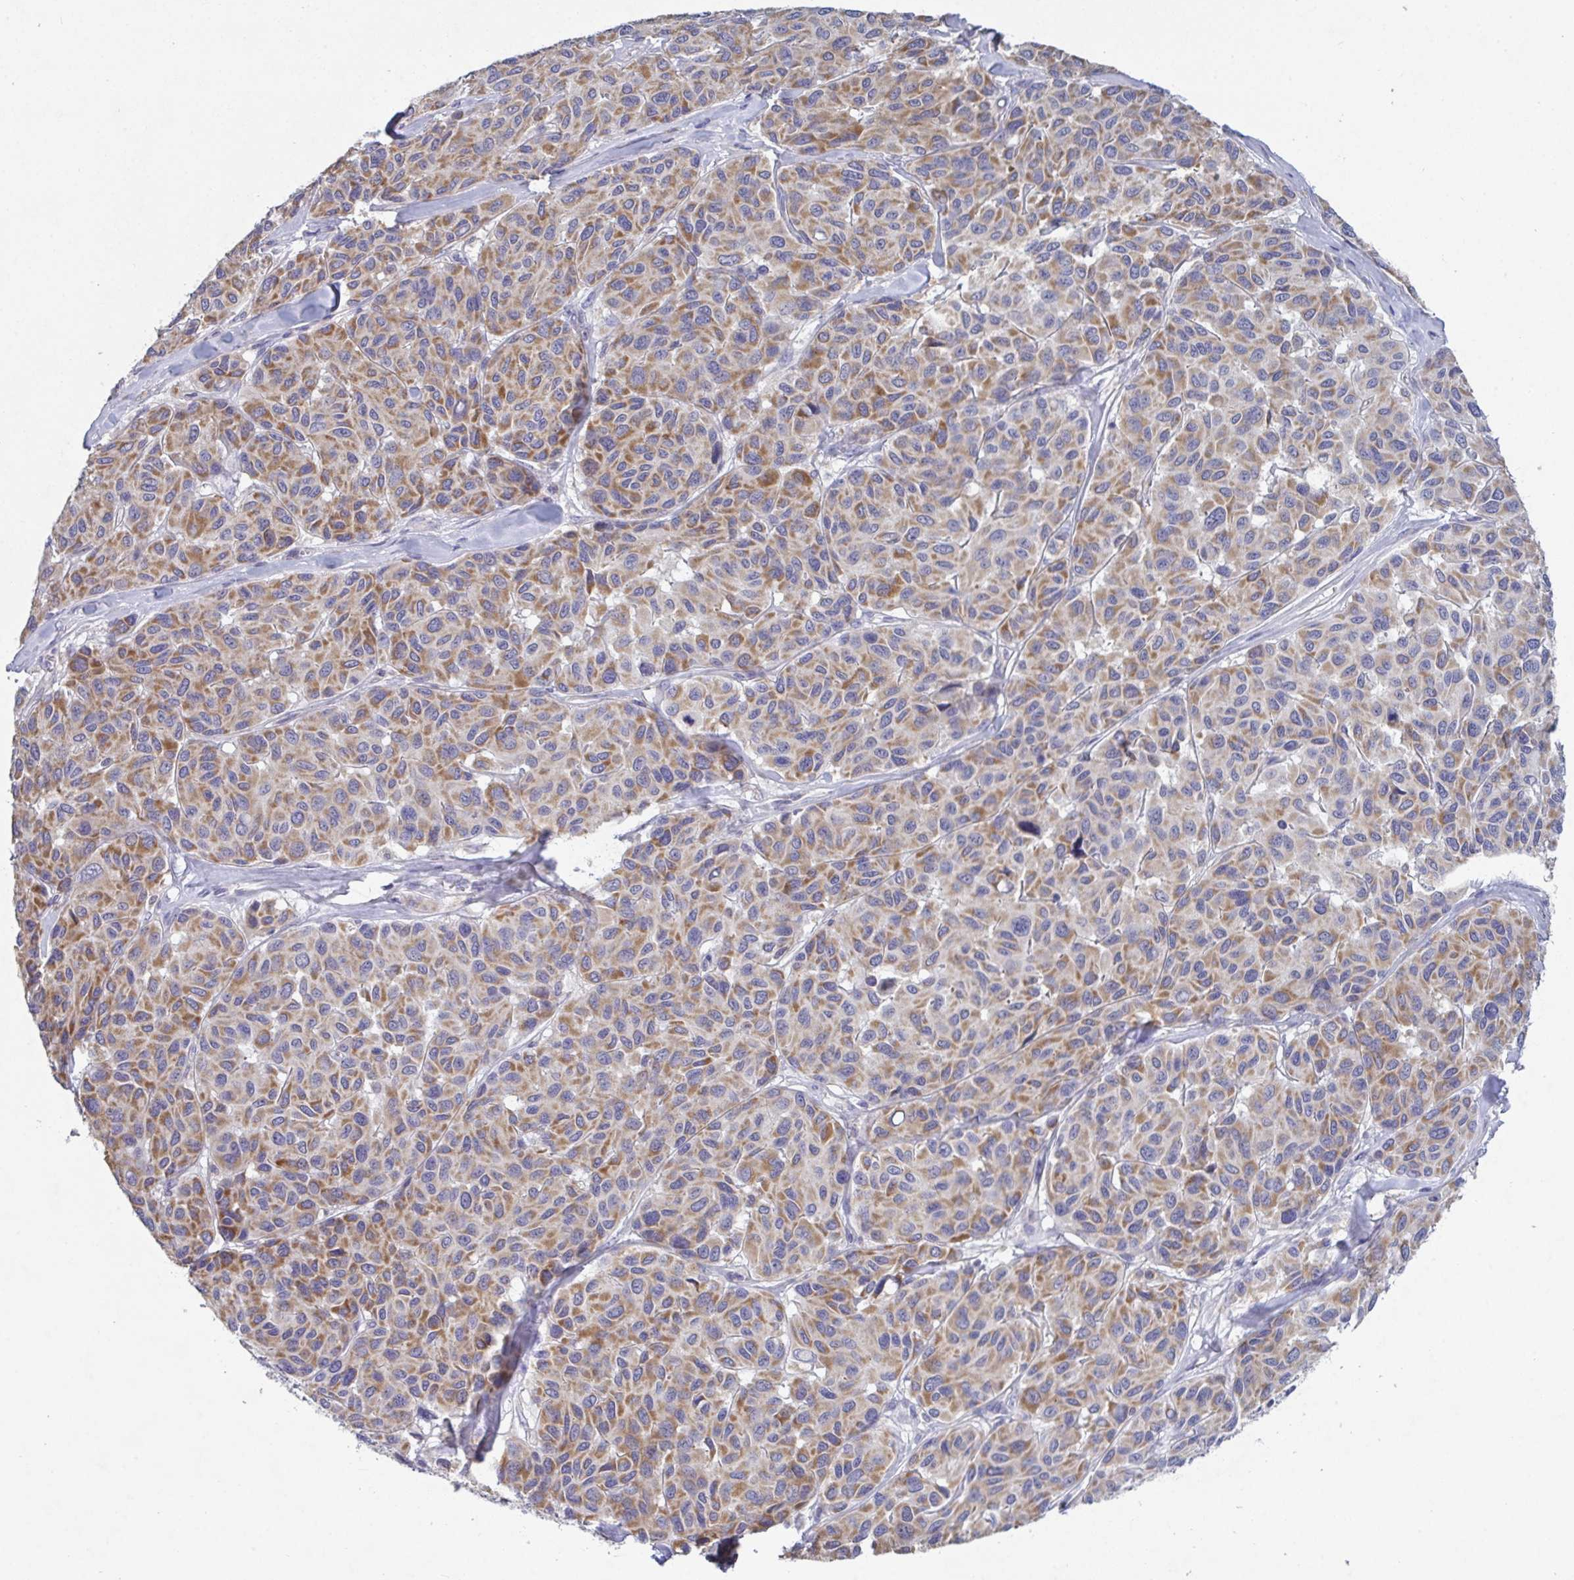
{"staining": {"intensity": "moderate", "quantity": "25%-75%", "location": "cytoplasmic/membranous"}, "tissue": "melanoma", "cell_type": "Tumor cells", "image_type": "cancer", "snomed": [{"axis": "morphology", "description": "Malignant melanoma, NOS"}, {"axis": "topography", "description": "Skin"}], "caption": "DAB (3,3'-diaminobenzidine) immunohistochemical staining of malignant melanoma reveals moderate cytoplasmic/membranous protein staining in about 25%-75% of tumor cells. The staining was performed using DAB to visualize the protein expression in brown, while the nuclei were stained in blue with hematoxylin (Magnification: 20x).", "gene": "GALNT13", "patient": {"sex": "female", "age": 66}}